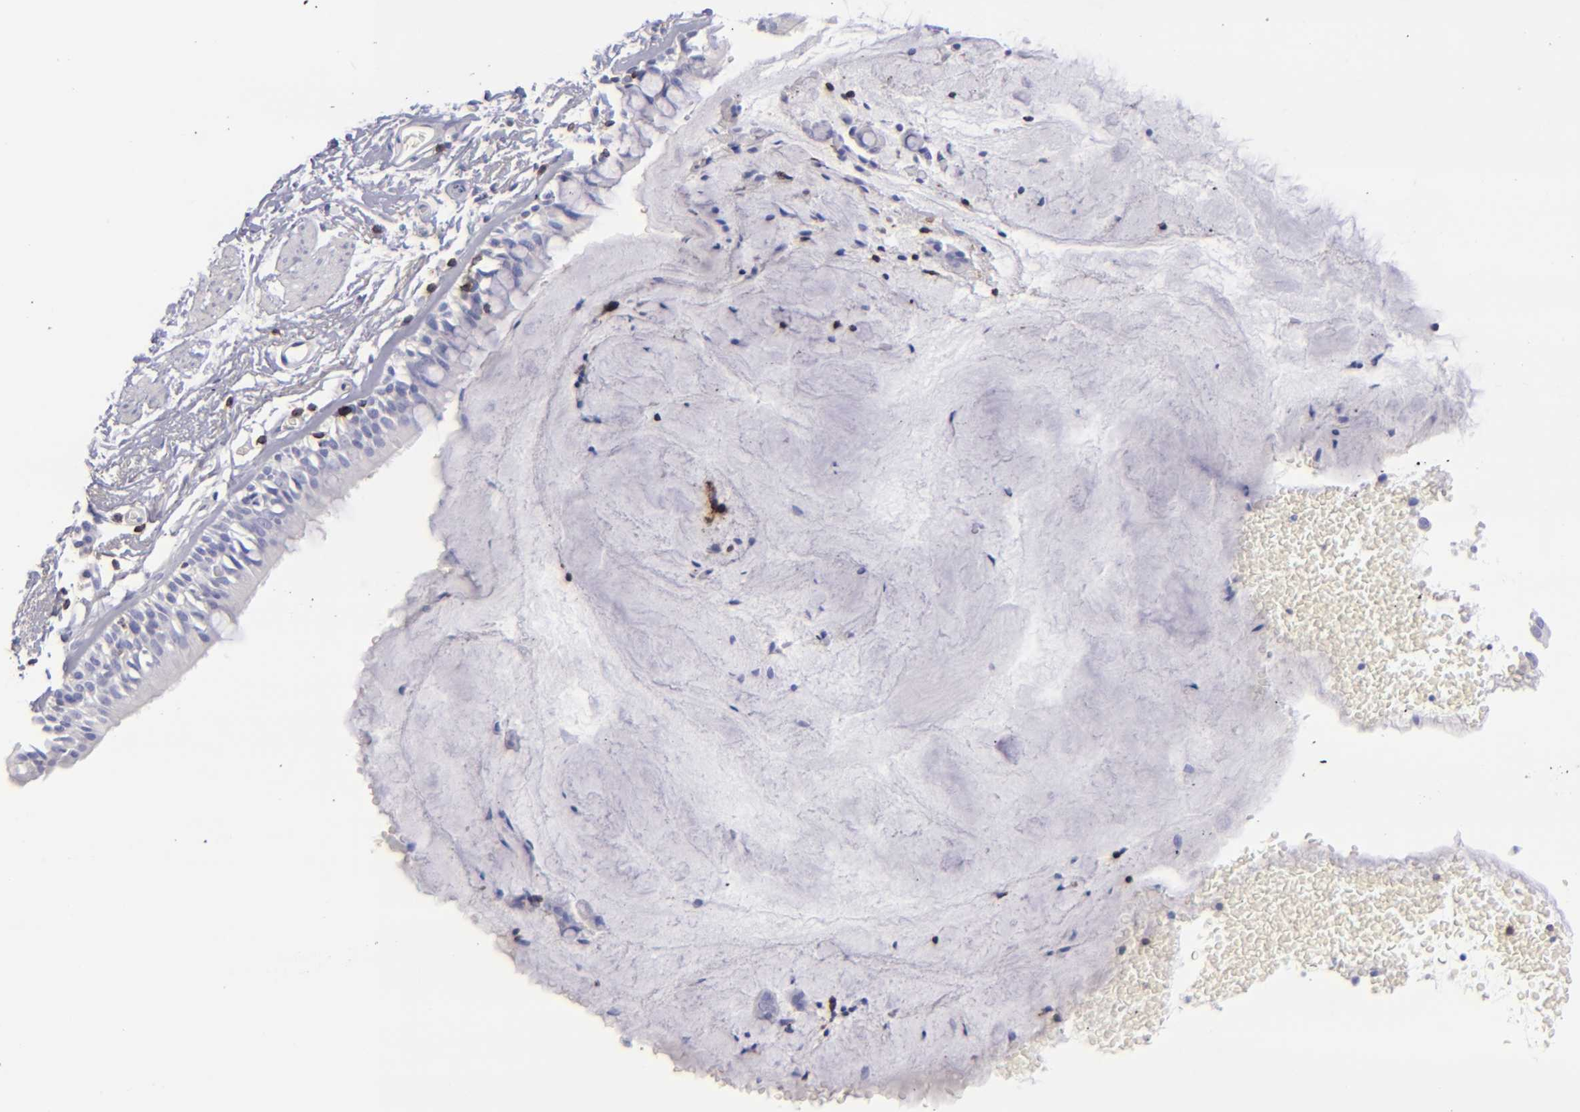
{"staining": {"intensity": "negative", "quantity": "none", "location": "none"}, "tissue": "bronchus", "cell_type": "Respiratory epithelial cells", "image_type": "normal", "snomed": [{"axis": "morphology", "description": "Normal tissue, NOS"}, {"axis": "topography", "description": "Lymph node of abdomen"}, {"axis": "topography", "description": "Lymph node of pelvis"}], "caption": "IHC of normal bronchus reveals no staining in respiratory epithelial cells.", "gene": "CD2", "patient": {"sex": "female", "age": 65}}